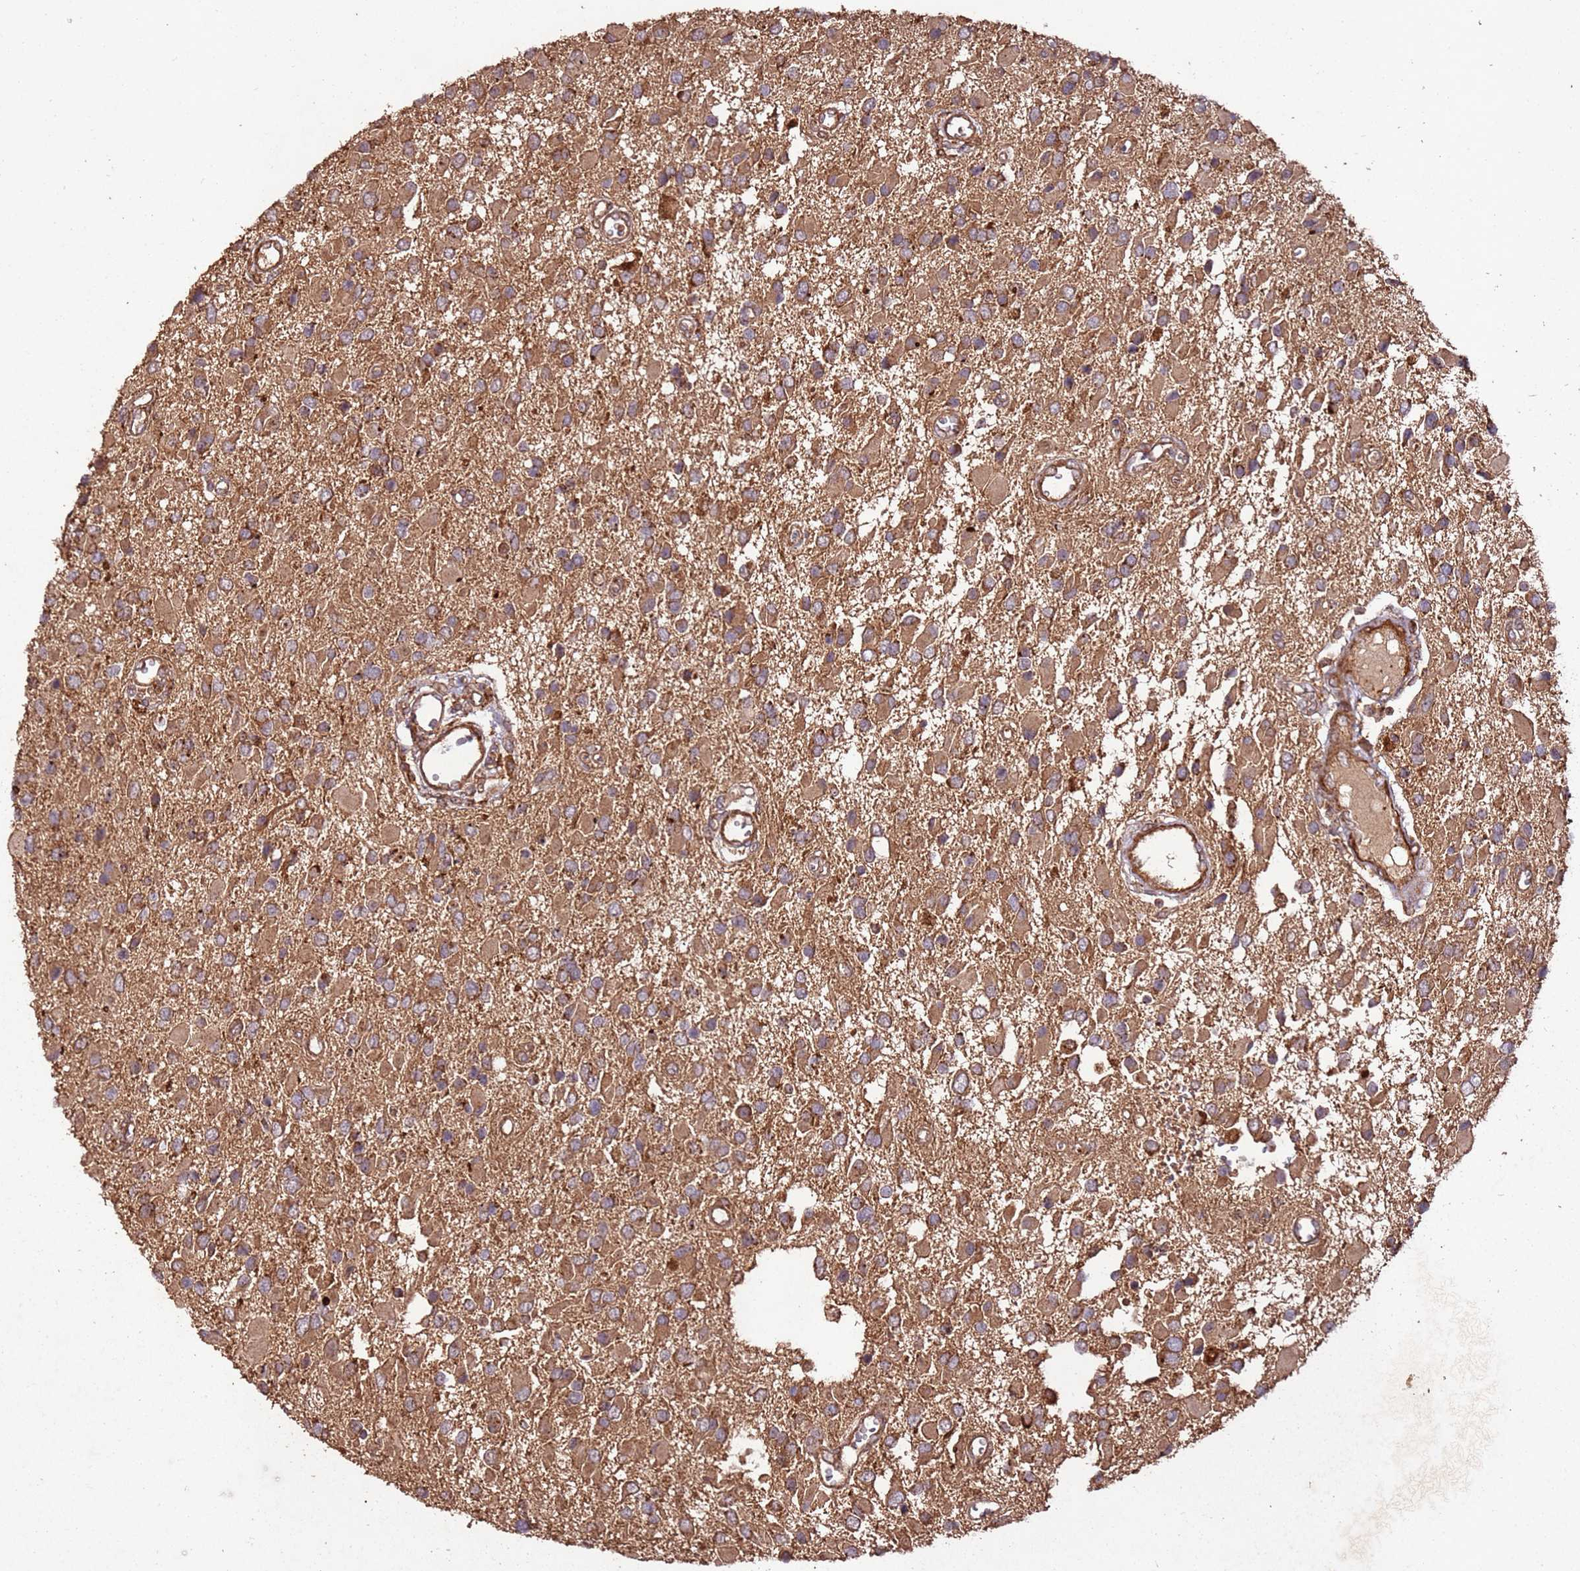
{"staining": {"intensity": "moderate", "quantity": ">75%", "location": "cytoplasmic/membranous"}, "tissue": "glioma", "cell_type": "Tumor cells", "image_type": "cancer", "snomed": [{"axis": "morphology", "description": "Glioma, malignant, High grade"}, {"axis": "topography", "description": "Brain"}], "caption": "Moderate cytoplasmic/membranous staining is appreciated in approximately >75% of tumor cells in glioma. (DAB IHC with brightfield microscopy, high magnification).", "gene": "FAM186A", "patient": {"sex": "male", "age": 53}}